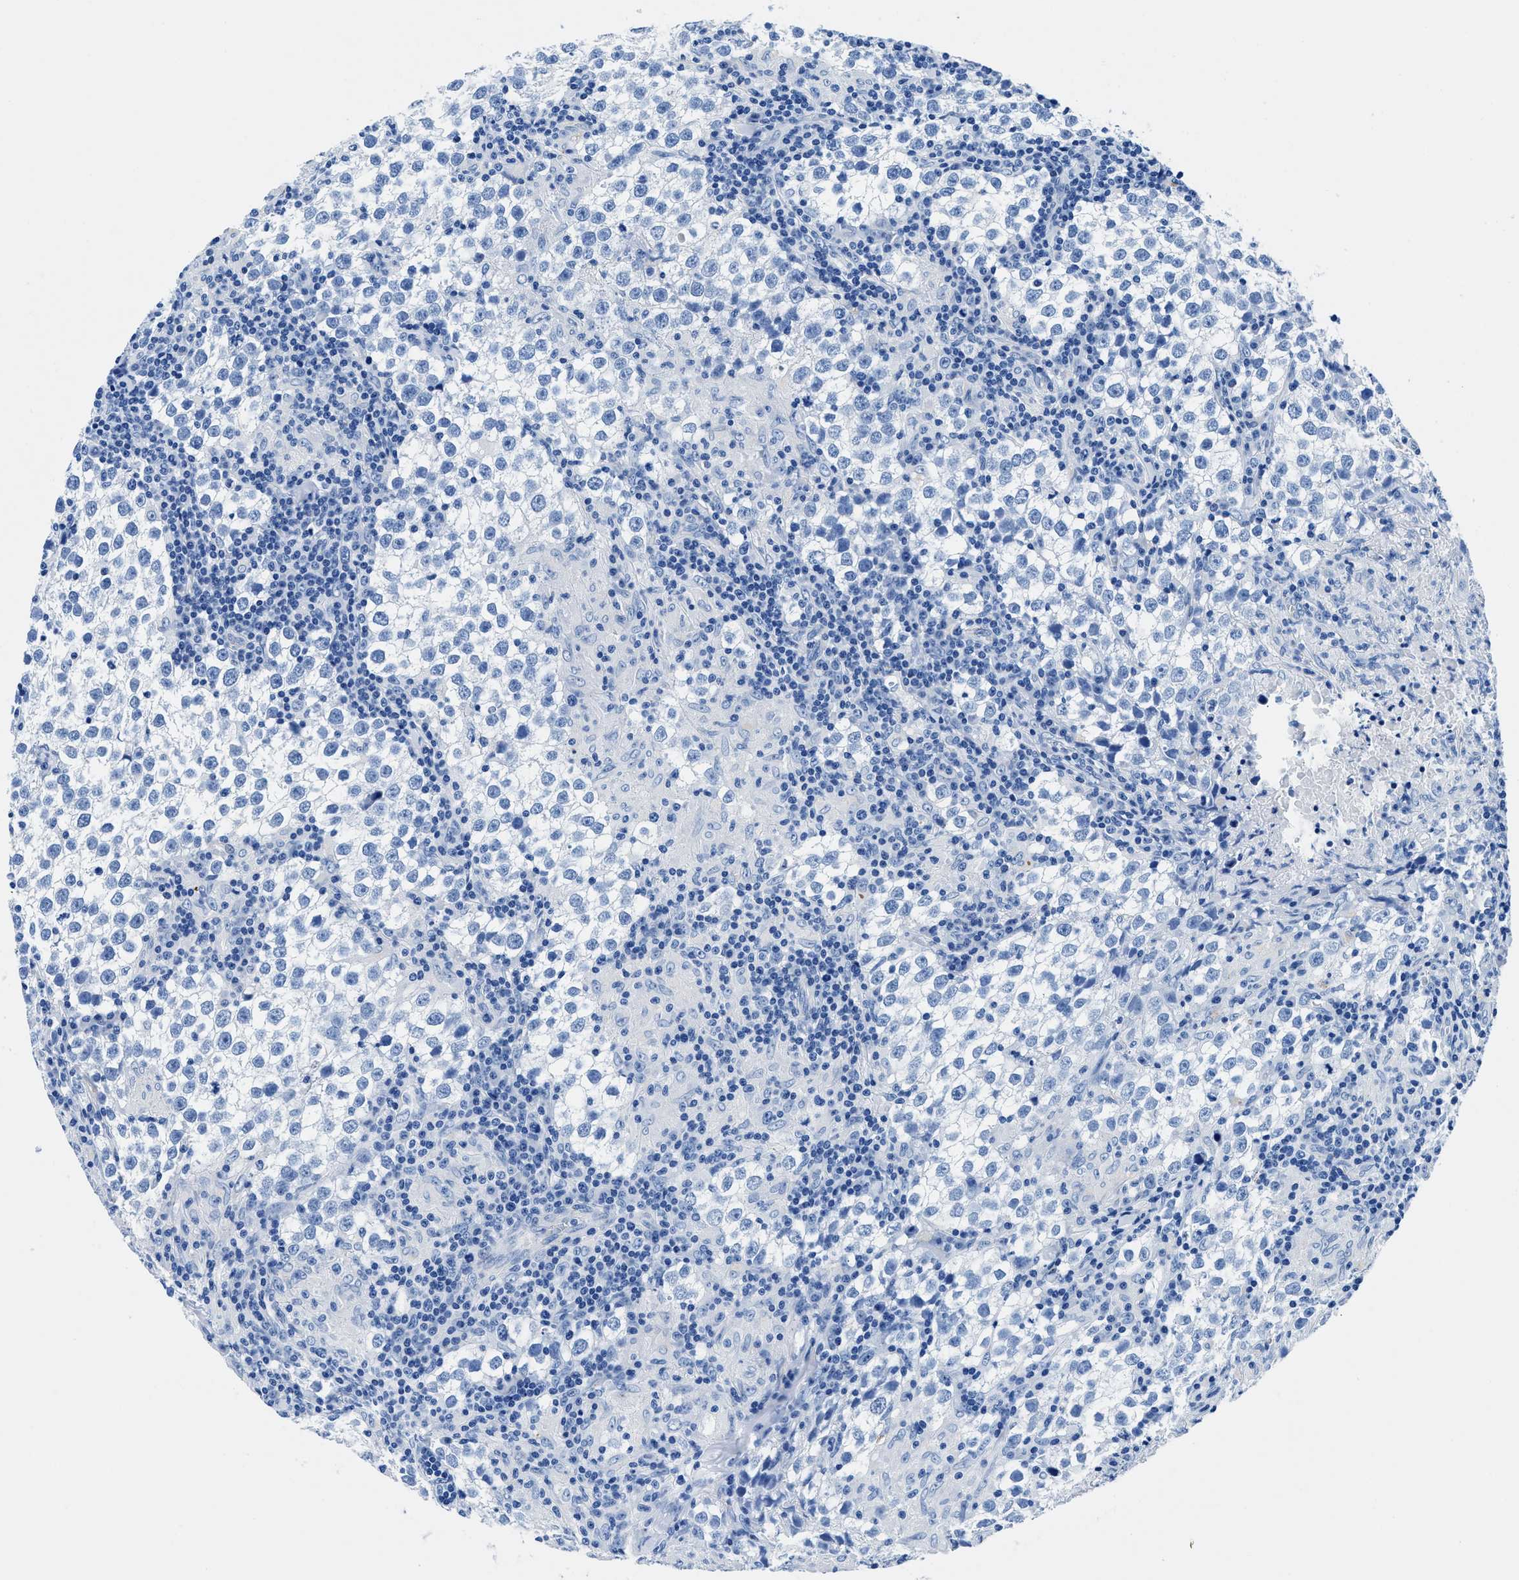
{"staining": {"intensity": "negative", "quantity": "none", "location": "none"}, "tissue": "testis cancer", "cell_type": "Tumor cells", "image_type": "cancer", "snomed": [{"axis": "morphology", "description": "Seminoma, NOS"}, {"axis": "morphology", "description": "Carcinoma, Embryonal, NOS"}, {"axis": "topography", "description": "Testis"}], "caption": "Human testis cancer (embryonal carcinoma) stained for a protein using immunohistochemistry (IHC) displays no expression in tumor cells.", "gene": "OR14K1", "patient": {"sex": "male", "age": 36}}